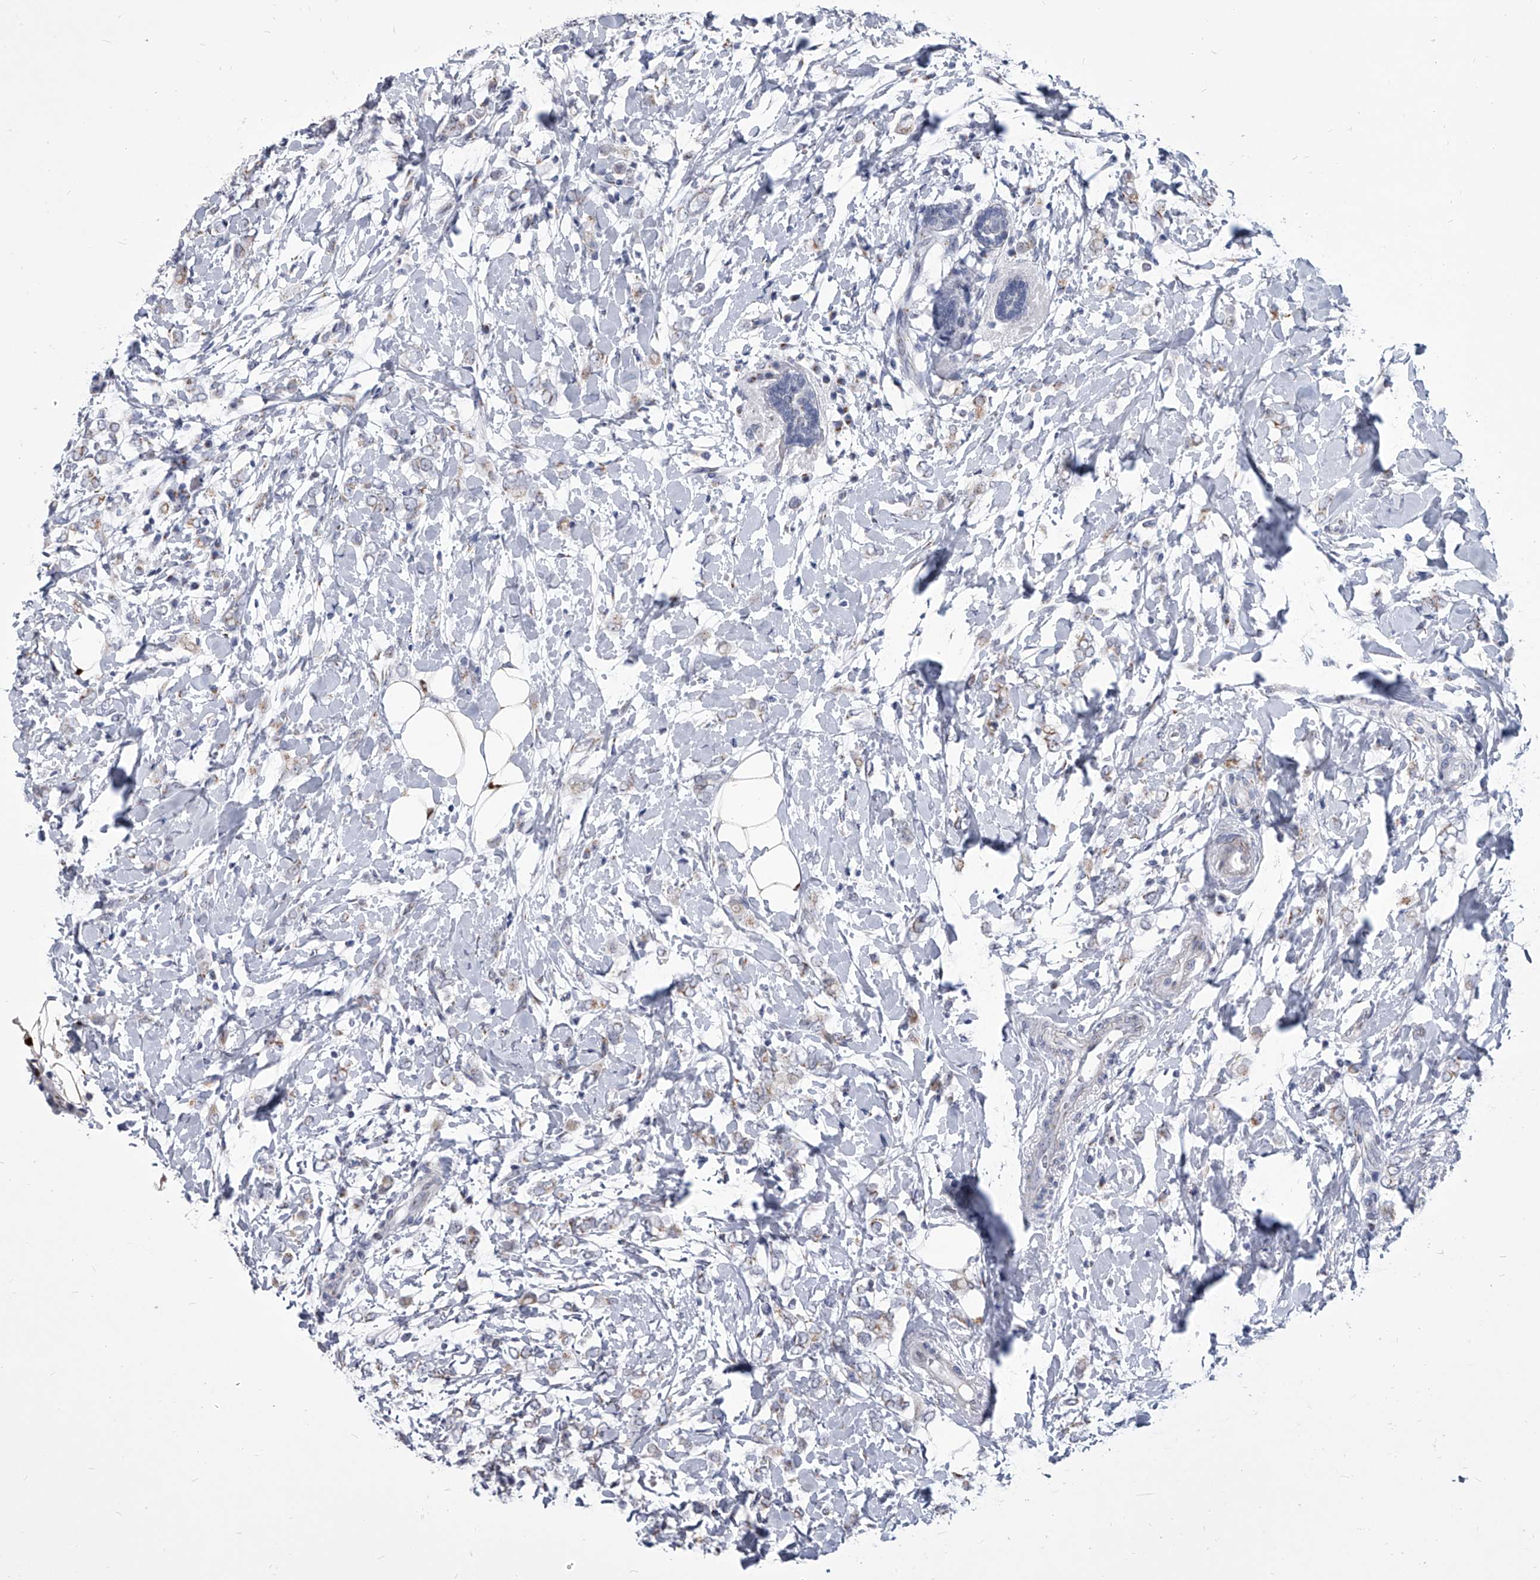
{"staining": {"intensity": "negative", "quantity": "none", "location": "none"}, "tissue": "breast cancer", "cell_type": "Tumor cells", "image_type": "cancer", "snomed": [{"axis": "morphology", "description": "Normal tissue, NOS"}, {"axis": "morphology", "description": "Lobular carcinoma"}, {"axis": "topography", "description": "Breast"}], "caption": "The histopathology image demonstrates no significant positivity in tumor cells of breast cancer. The staining was performed using DAB to visualize the protein expression in brown, while the nuclei were stained in blue with hematoxylin (Magnification: 20x).", "gene": "EVA1C", "patient": {"sex": "female", "age": 47}}